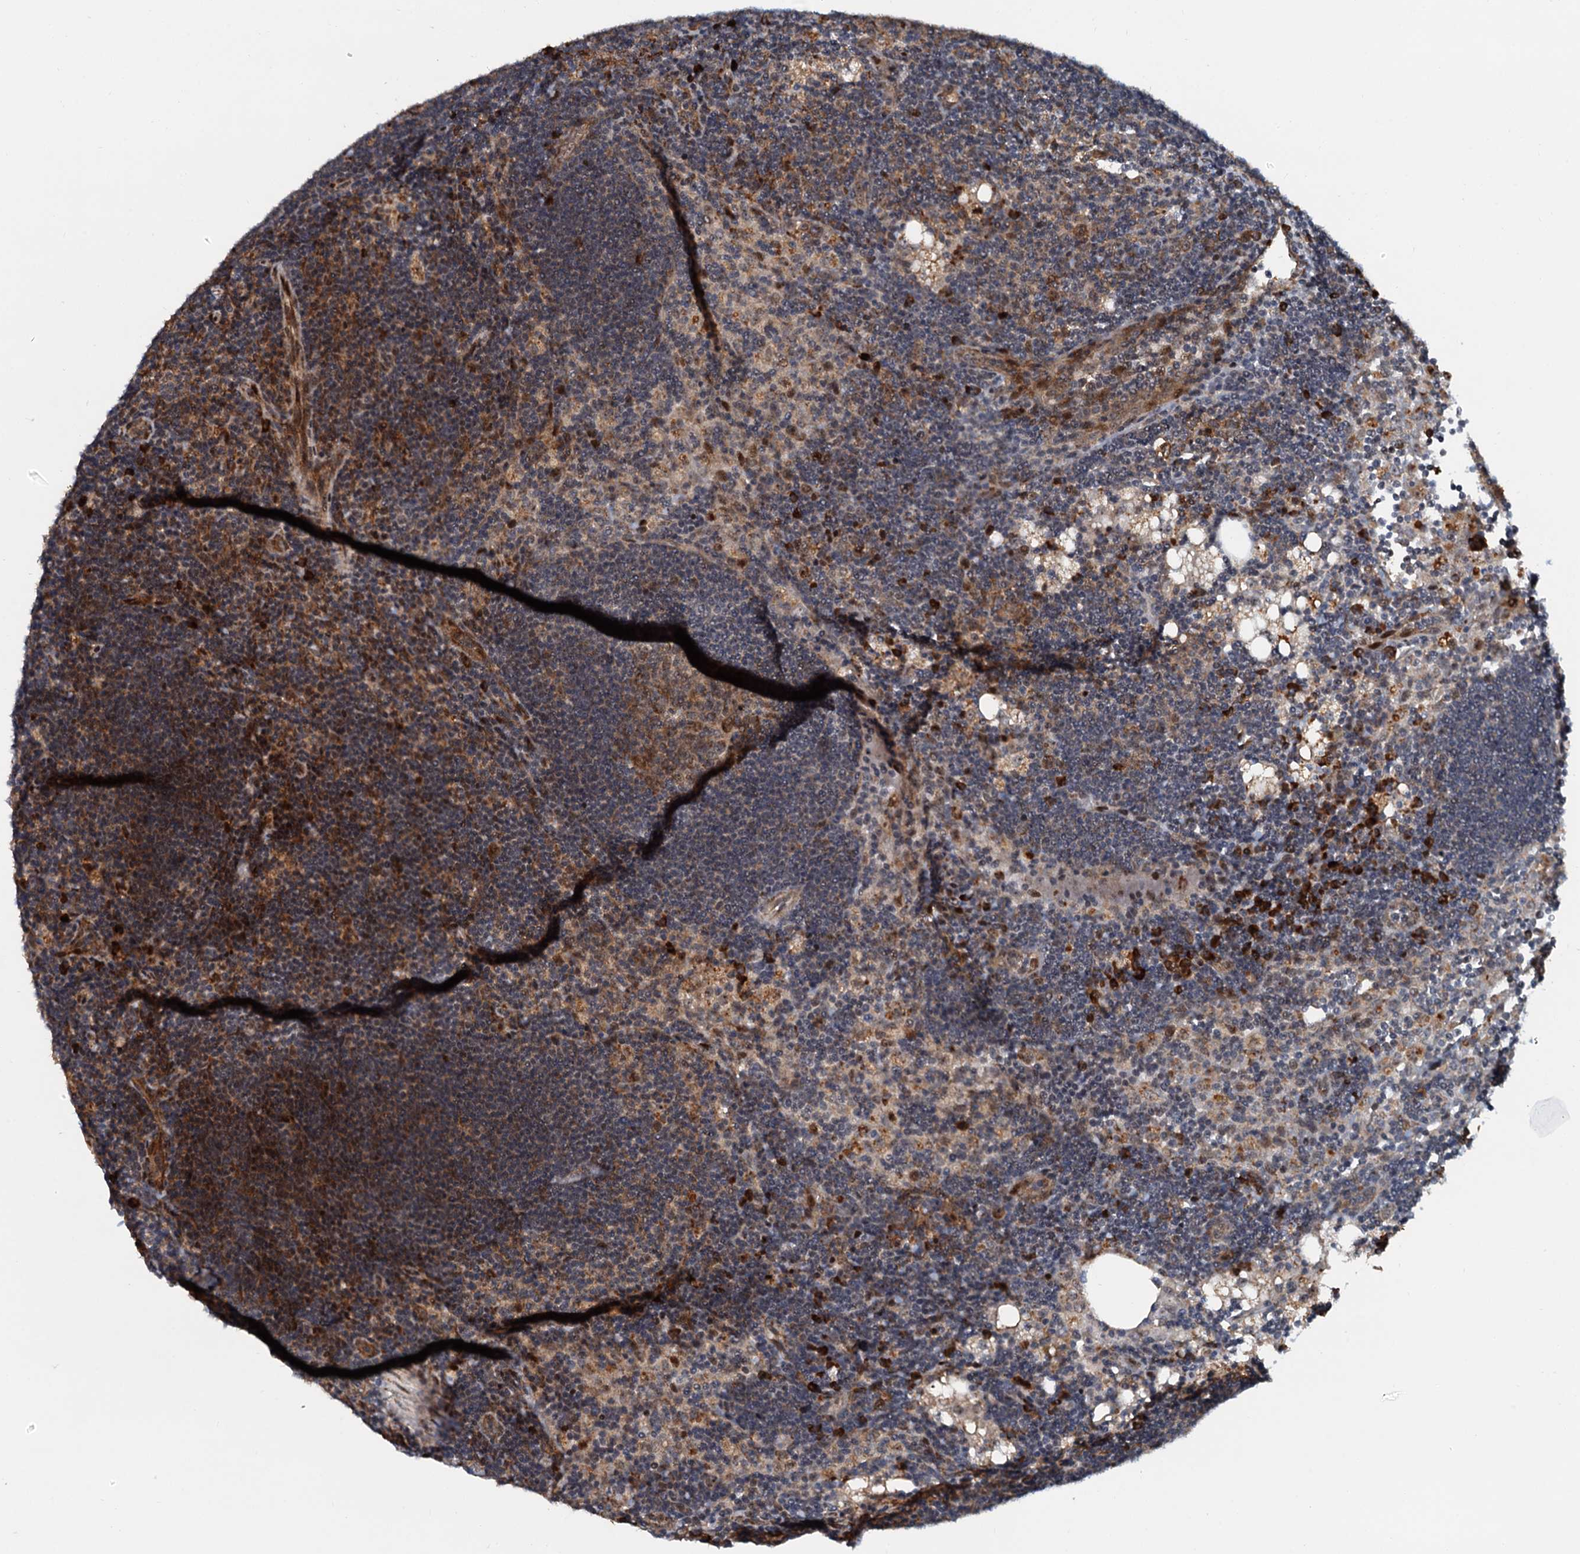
{"staining": {"intensity": "weak", "quantity": "<25%", "location": "cytoplasmic/membranous"}, "tissue": "lymph node", "cell_type": "Germinal center cells", "image_type": "normal", "snomed": [{"axis": "morphology", "description": "Normal tissue, NOS"}, {"axis": "topography", "description": "Lymph node"}], "caption": "Histopathology image shows no protein staining in germinal center cells of unremarkable lymph node. (Brightfield microscopy of DAB (3,3'-diaminobenzidine) IHC at high magnification).", "gene": "DNAJC21", "patient": {"sex": "male", "age": 24}}